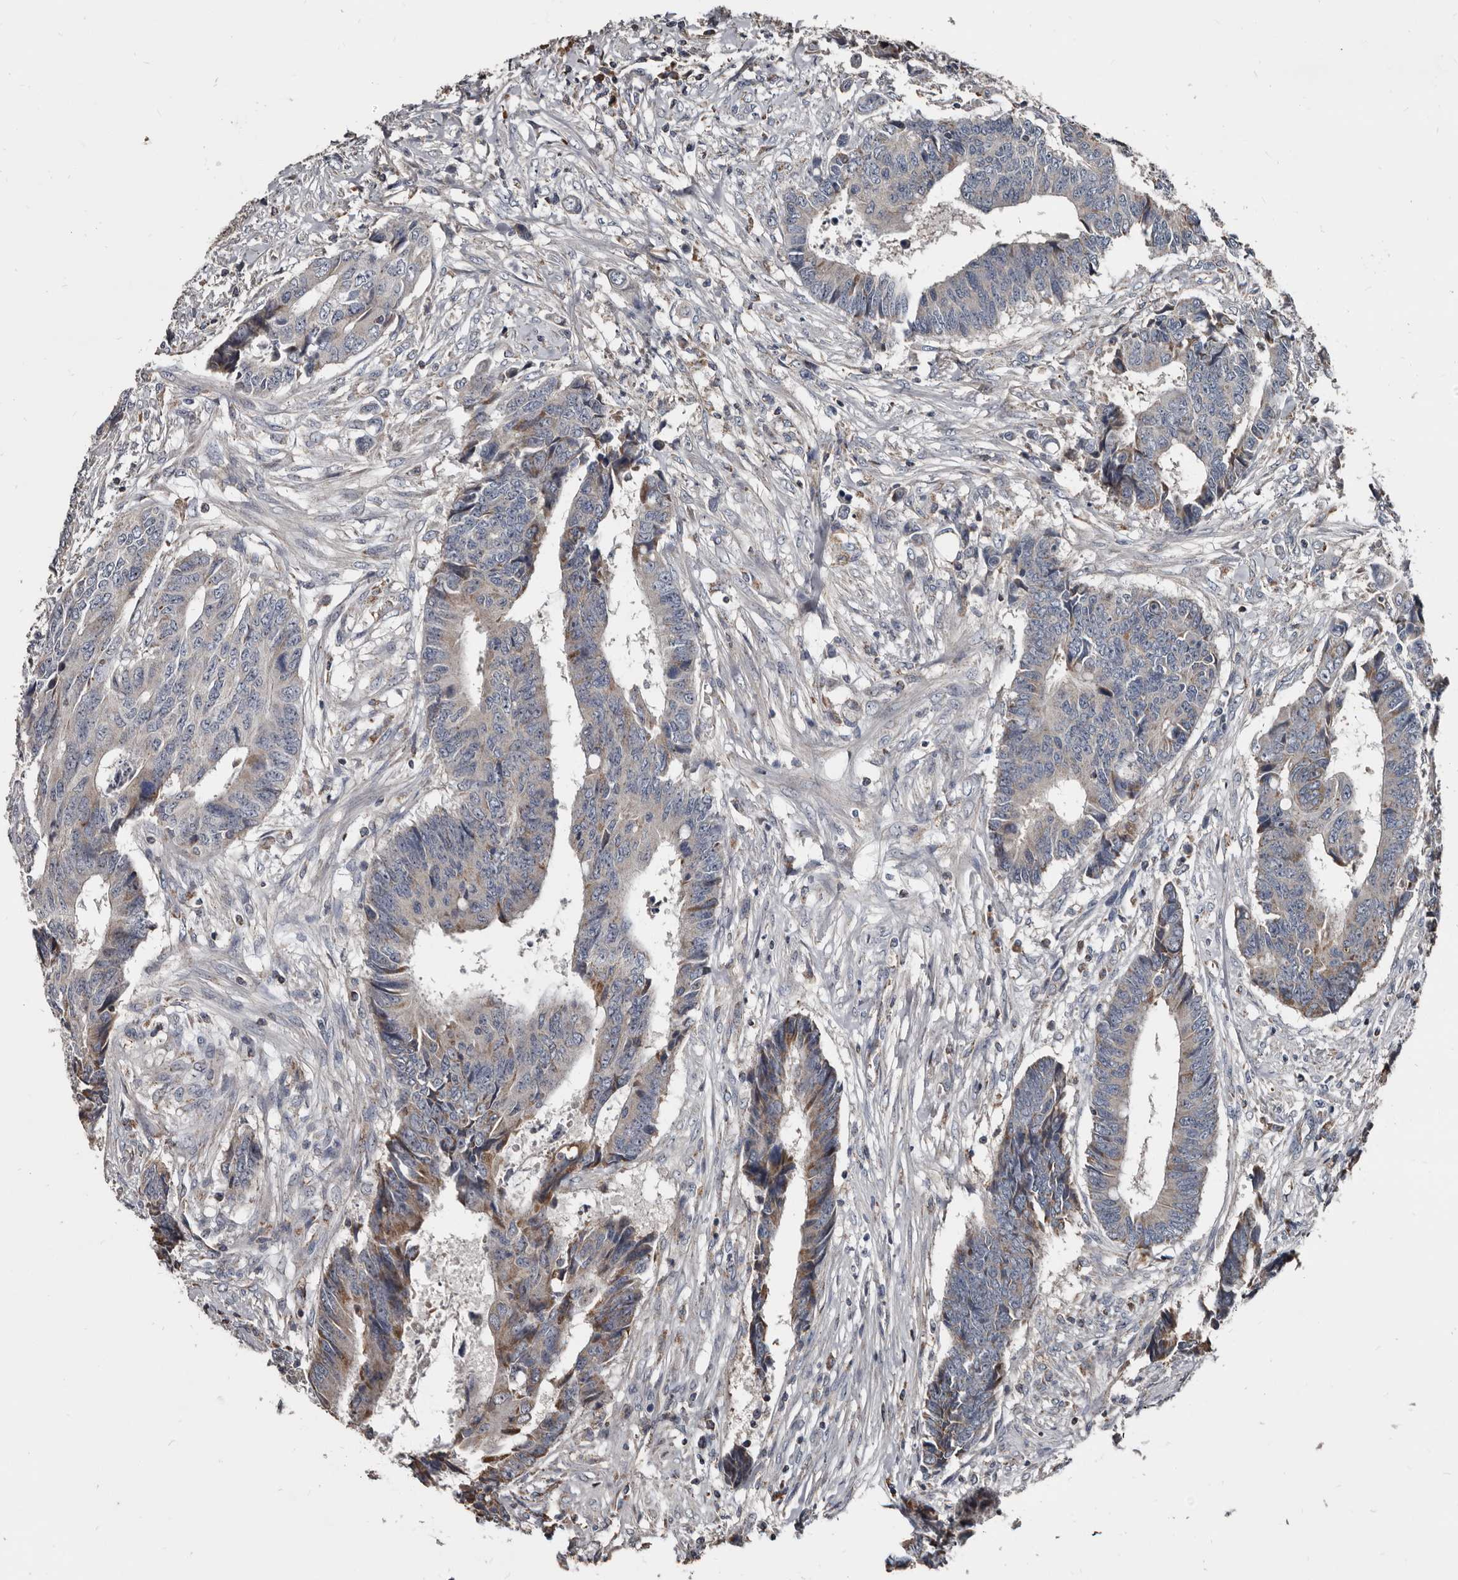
{"staining": {"intensity": "moderate", "quantity": "25%-75%", "location": "cytoplasmic/membranous"}, "tissue": "colorectal cancer", "cell_type": "Tumor cells", "image_type": "cancer", "snomed": [{"axis": "morphology", "description": "Adenocarcinoma, NOS"}, {"axis": "topography", "description": "Rectum"}], "caption": "Protein staining displays moderate cytoplasmic/membranous positivity in about 25%-75% of tumor cells in colorectal cancer (adenocarcinoma). Nuclei are stained in blue.", "gene": "GREB1", "patient": {"sex": "male", "age": 84}}